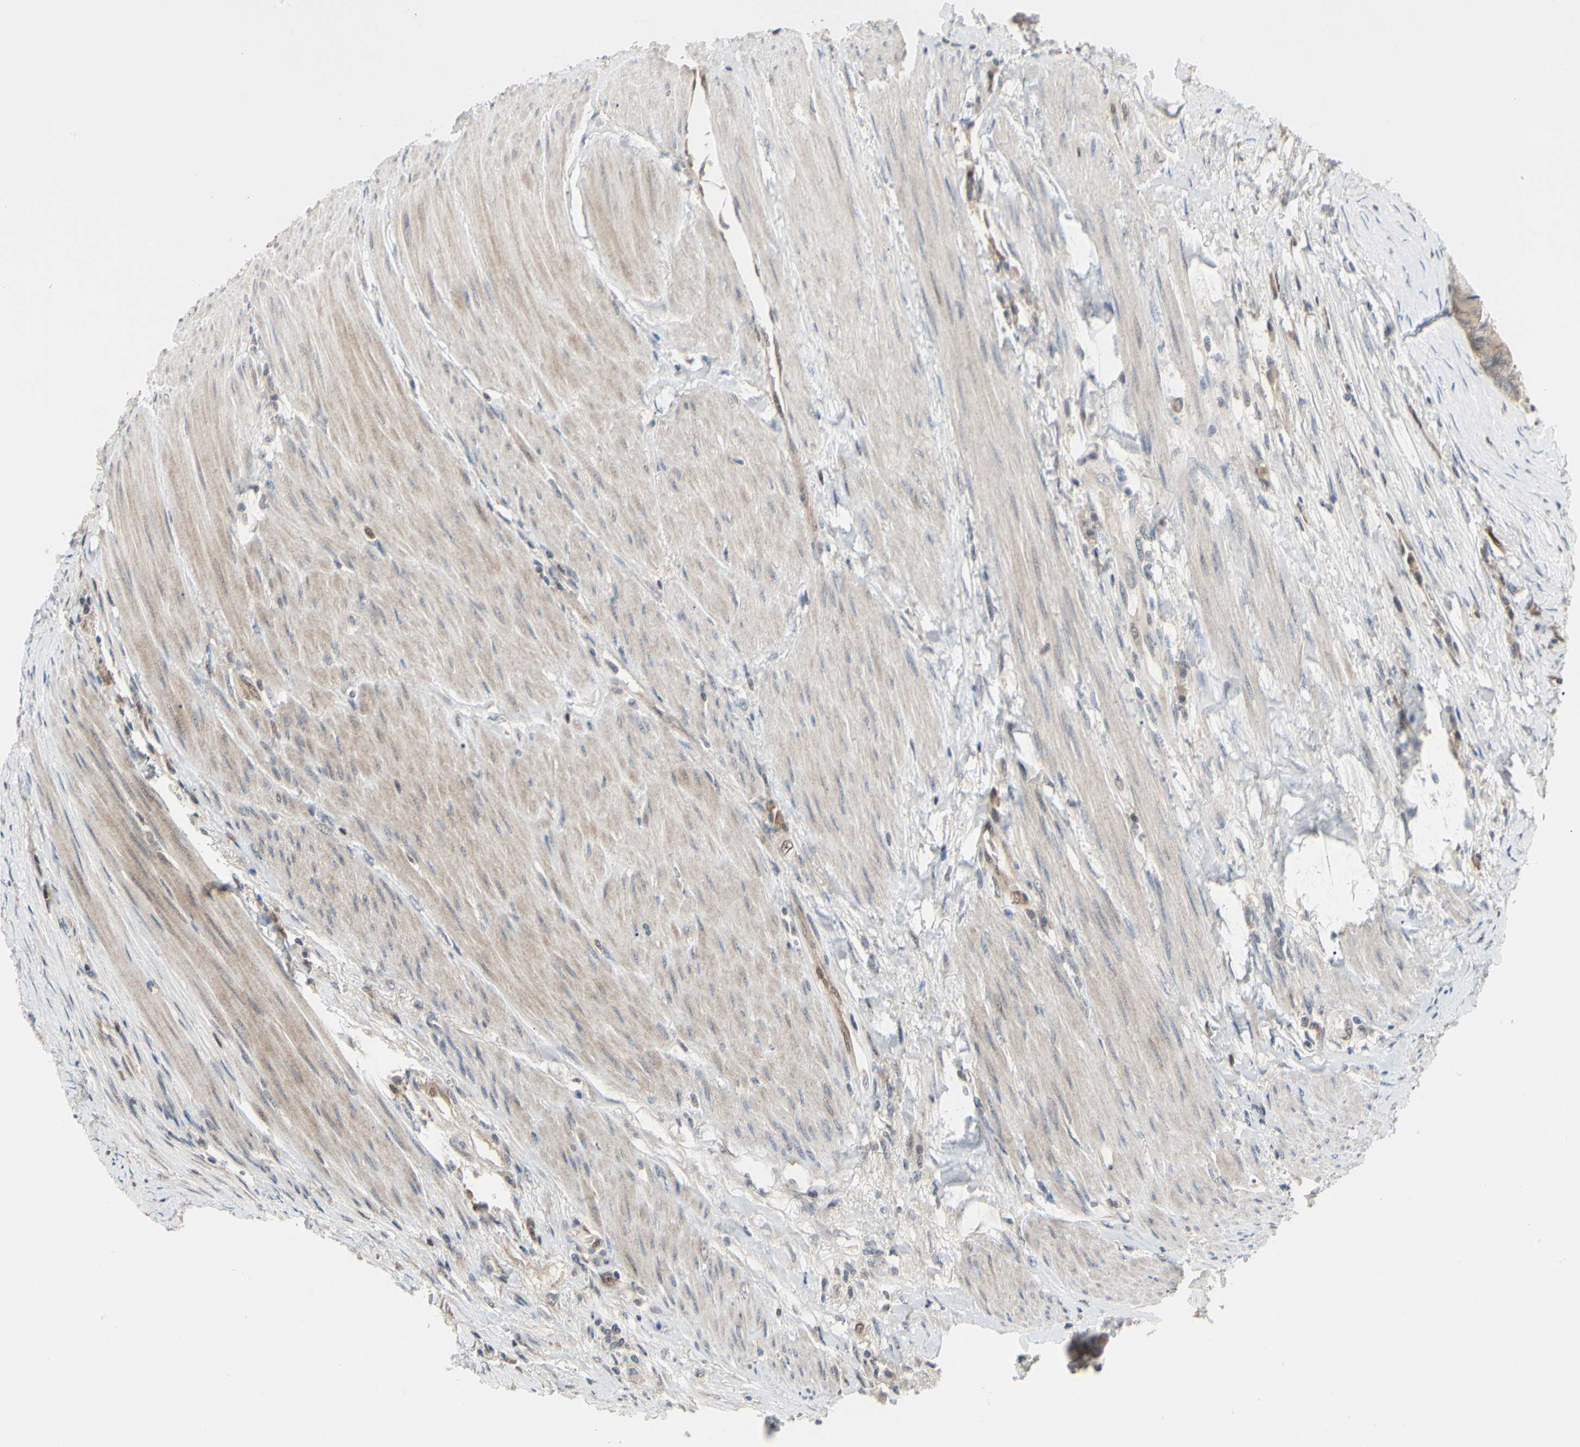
{"staining": {"intensity": "moderate", "quantity": ">75%", "location": "cytoplasmic/membranous"}, "tissue": "colorectal cancer", "cell_type": "Tumor cells", "image_type": "cancer", "snomed": [{"axis": "morphology", "description": "Adenocarcinoma, NOS"}, {"axis": "topography", "description": "Rectum"}], "caption": "The immunohistochemical stain shows moderate cytoplasmic/membranous positivity in tumor cells of colorectal cancer (adenocarcinoma) tissue.", "gene": "CDK5", "patient": {"sex": "male", "age": 63}}